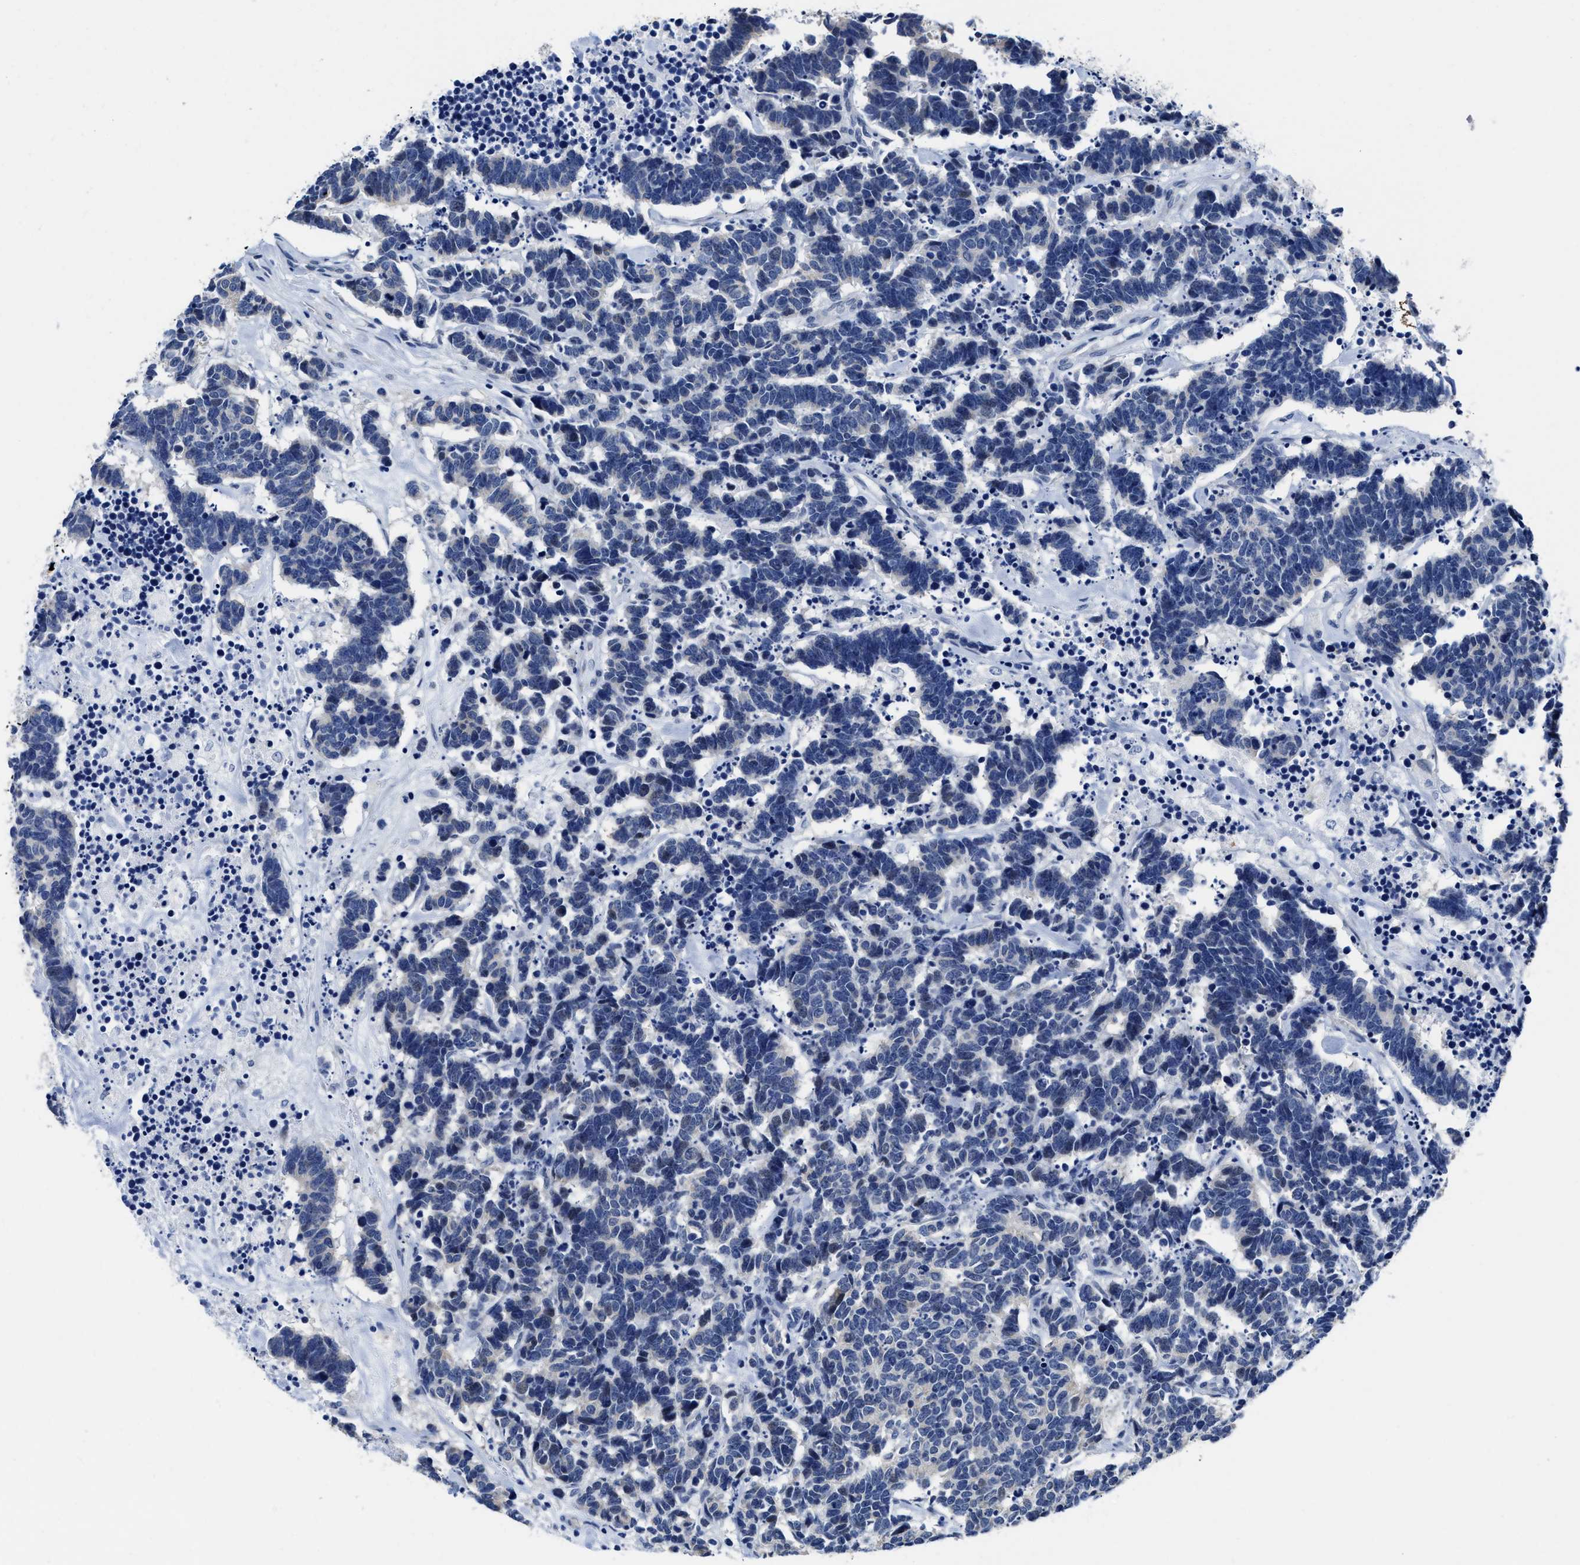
{"staining": {"intensity": "negative", "quantity": "none", "location": "none"}, "tissue": "carcinoid", "cell_type": "Tumor cells", "image_type": "cancer", "snomed": [{"axis": "morphology", "description": "Carcinoma, NOS"}, {"axis": "morphology", "description": "Carcinoid, malignant, NOS"}, {"axis": "topography", "description": "Urinary bladder"}], "caption": "Tumor cells show no significant positivity in carcinoid (malignant).", "gene": "HOOK1", "patient": {"sex": "male", "age": 57}}